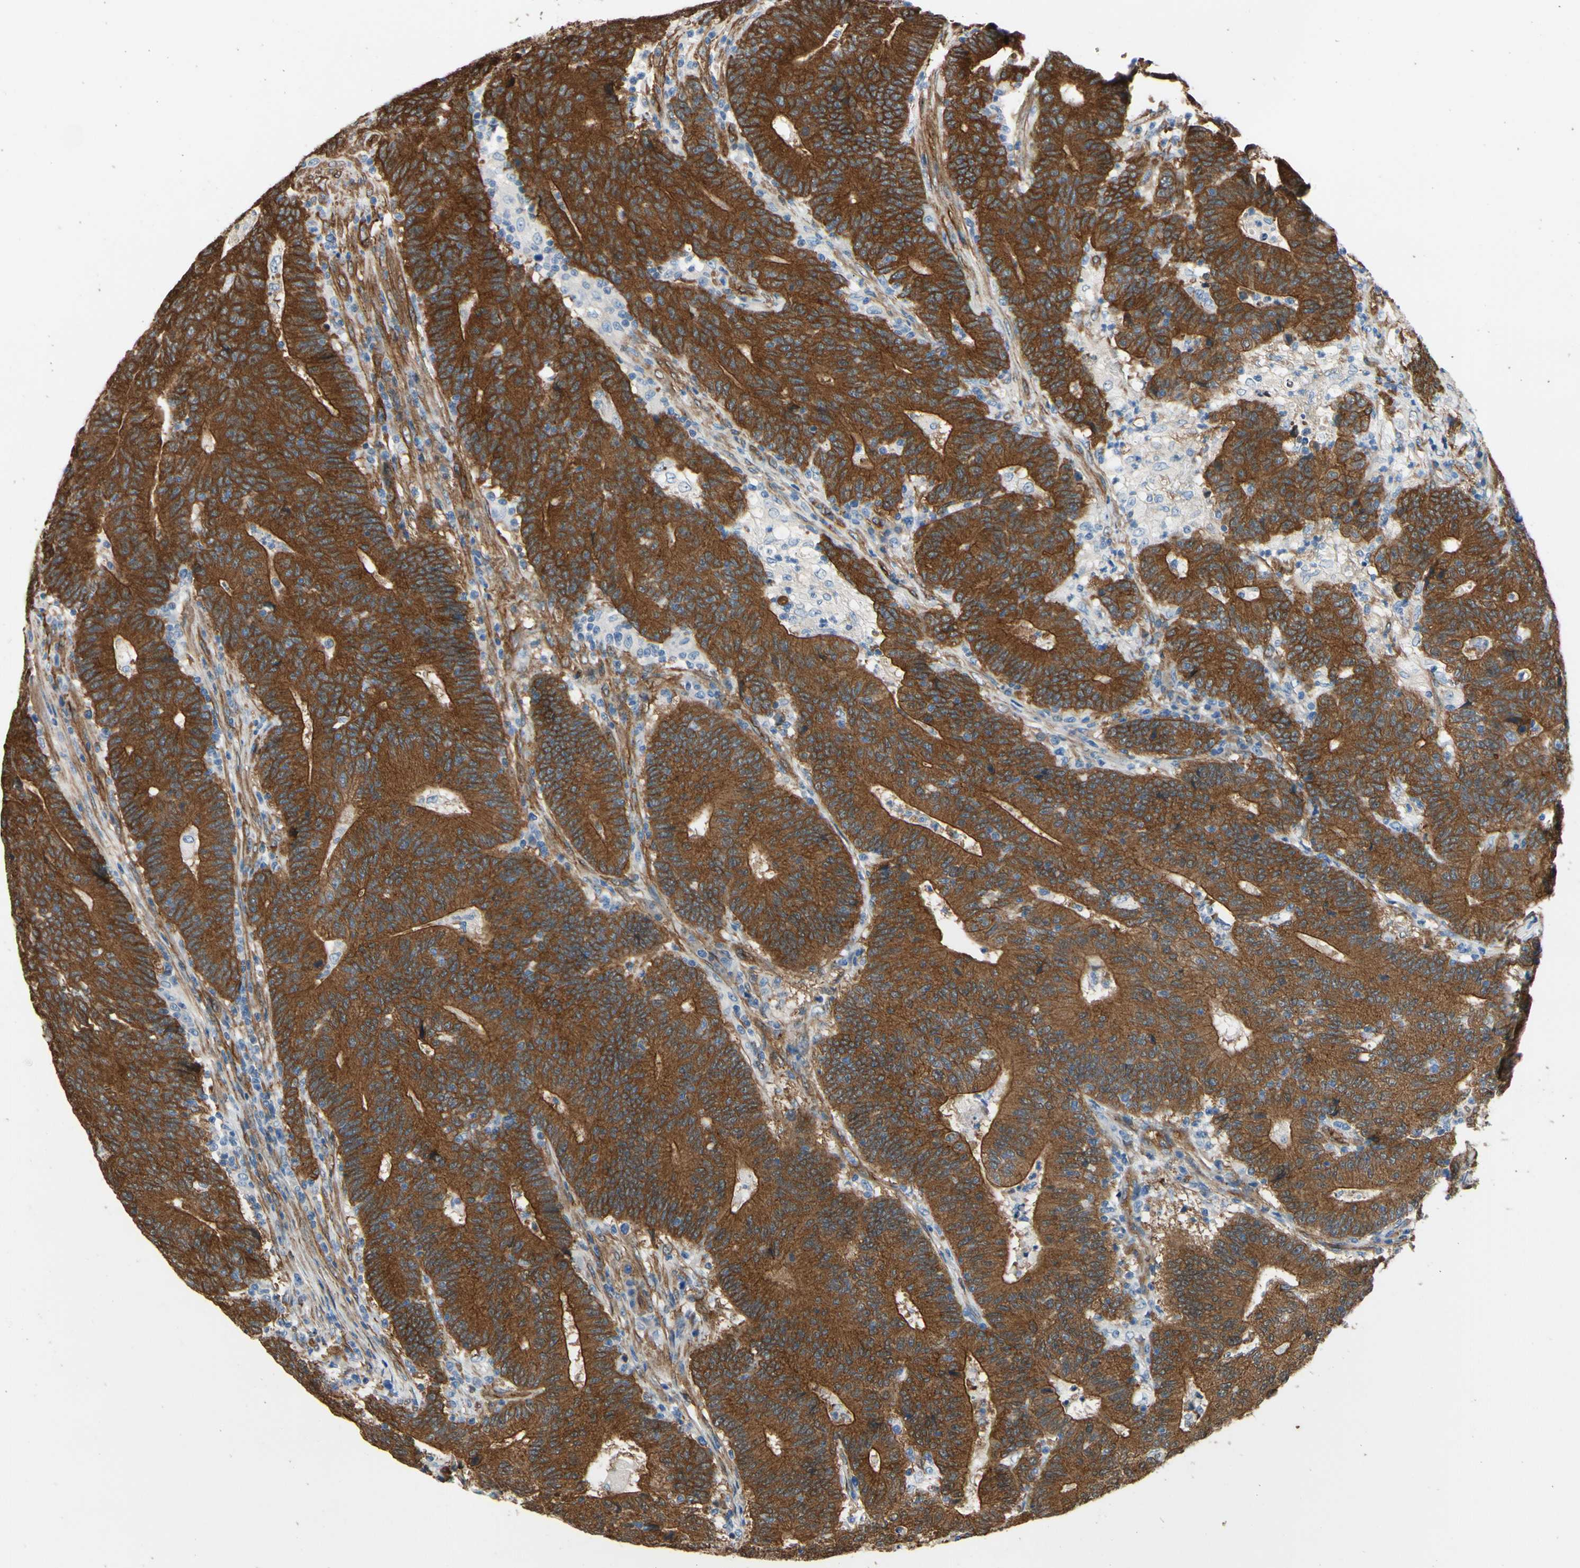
{"staining": {"intensity": "strong", "quantity": ">75%", "location": "cytoplasmic/membranous"}, "tissue": "colorectal cancer", "cell_type": "Tumor cells", "image_type": "cancer", "snomed": [{"axis": "morphology", "description": "Normal tissue, NOS"}, {"axis": "morphology", "description": "Adenocarcinoma, NOS"}, {"axis": "topography", "description": "Colon"}], "caption": "Tumor cells show strong cytoplasmic/membranous staining in approximately >75% of cells in colorectal cancer. (IHC, brightfield microscopy, high magnification).", "gene": "CTTNBP2", "patient": {"sex": "female", "age": 75}}